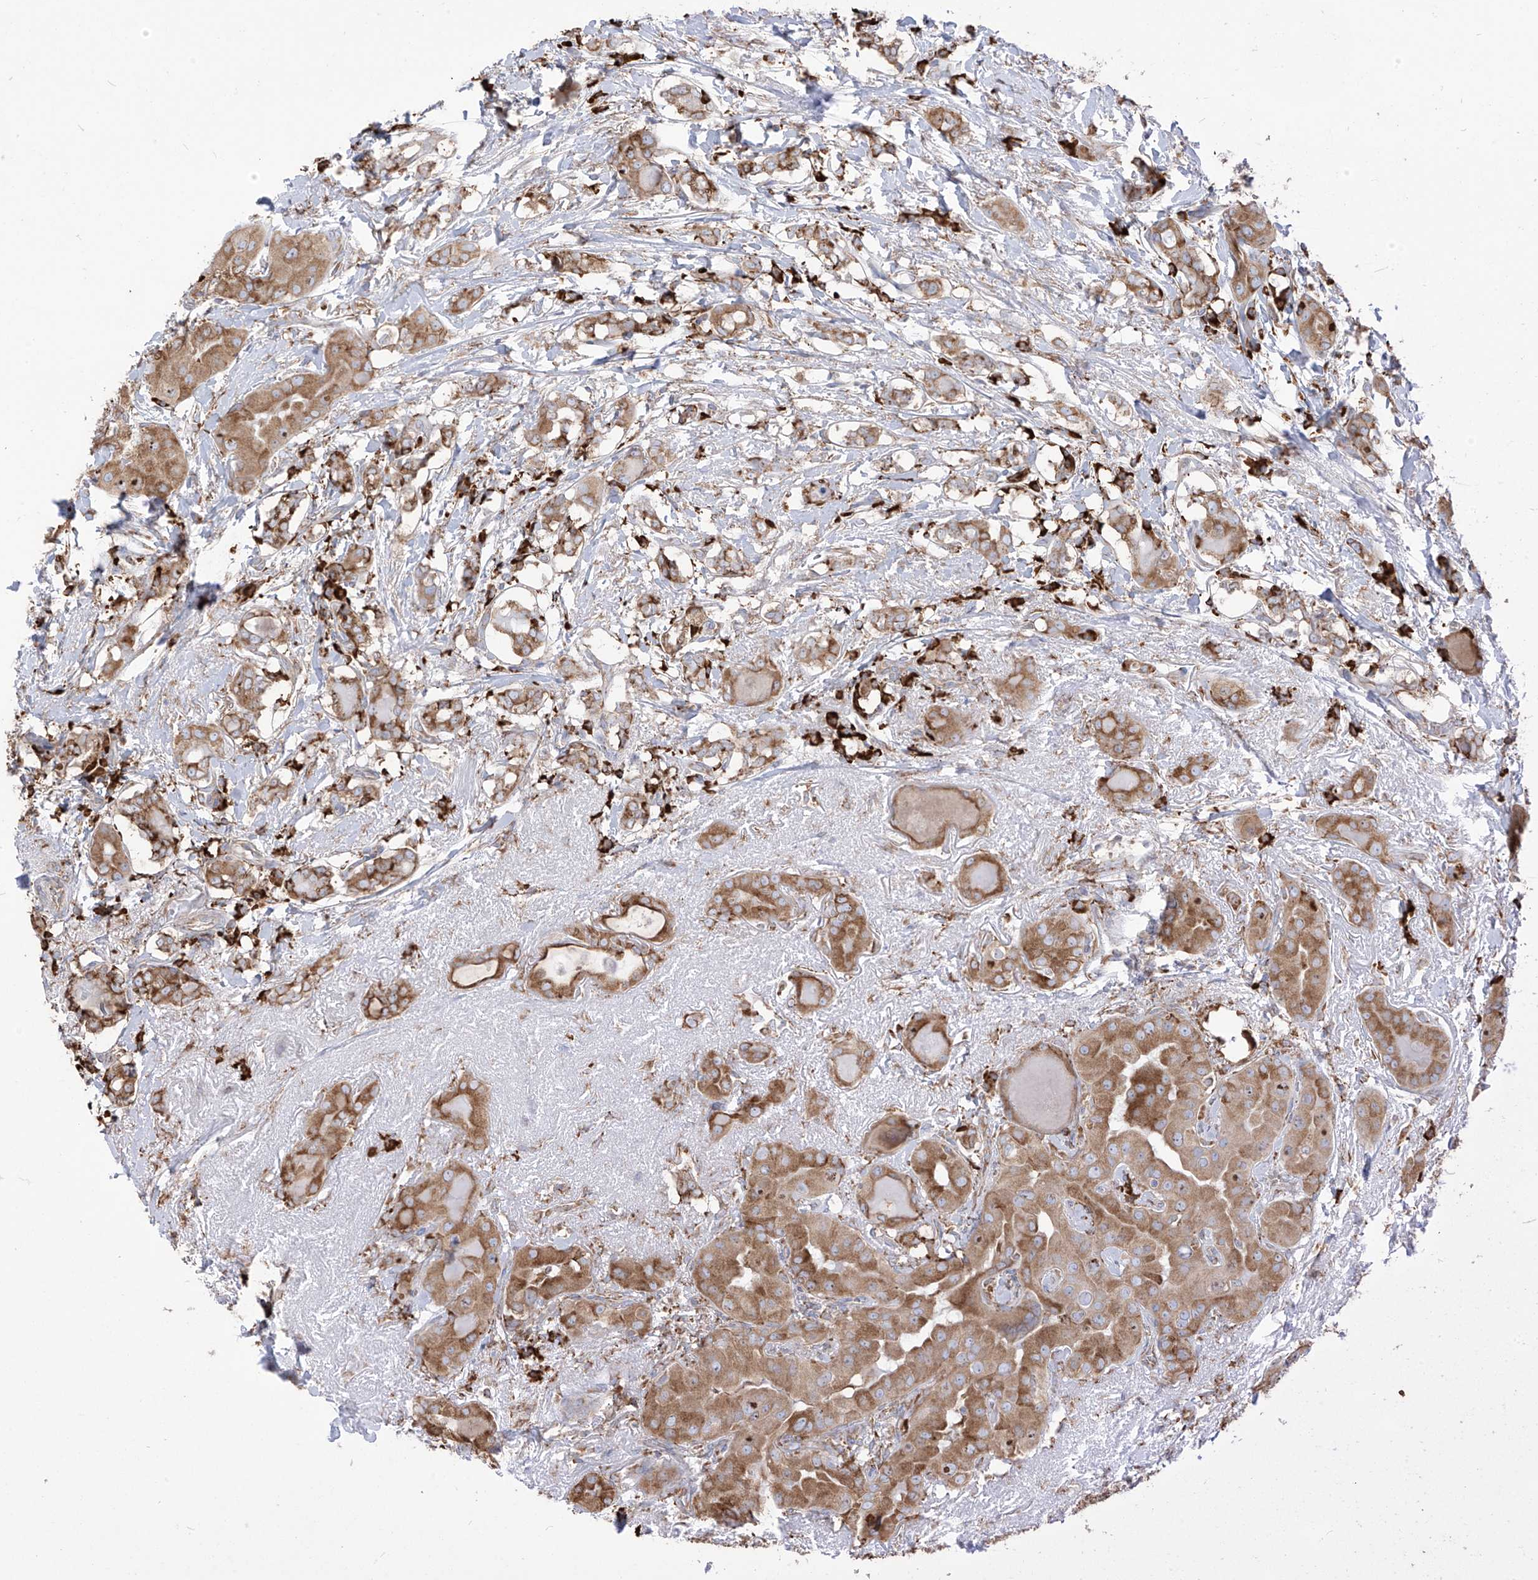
{"staining": {"intensity": "moderate", "quantity": ">75%", "location": "cytoplasmic/membranous"}, "tissue": "thyroid cancer", "cell_type": "Tumor cells", "image_type": "cancer", "snomed": [{"axis": "morphology", "description": "Papillary adenocarcinoma, NOS"}, {"axis": "topography", "description": "Thyroid gland"}], "caption": "Brown immunohistochemical staining in papillary adenocarcinoma (thyroid) reveals moderate cytoplasmic/membranous positivity in approximately >75% of tumor cells. The staining was performed using DAB (3,3'-diaminobenzidine), with brown indicating positive protein expression. Nuclei are stained blue with hematoxylin.", "gene": "PDIA6", "patient": {"sex": "male", "age": 33}}